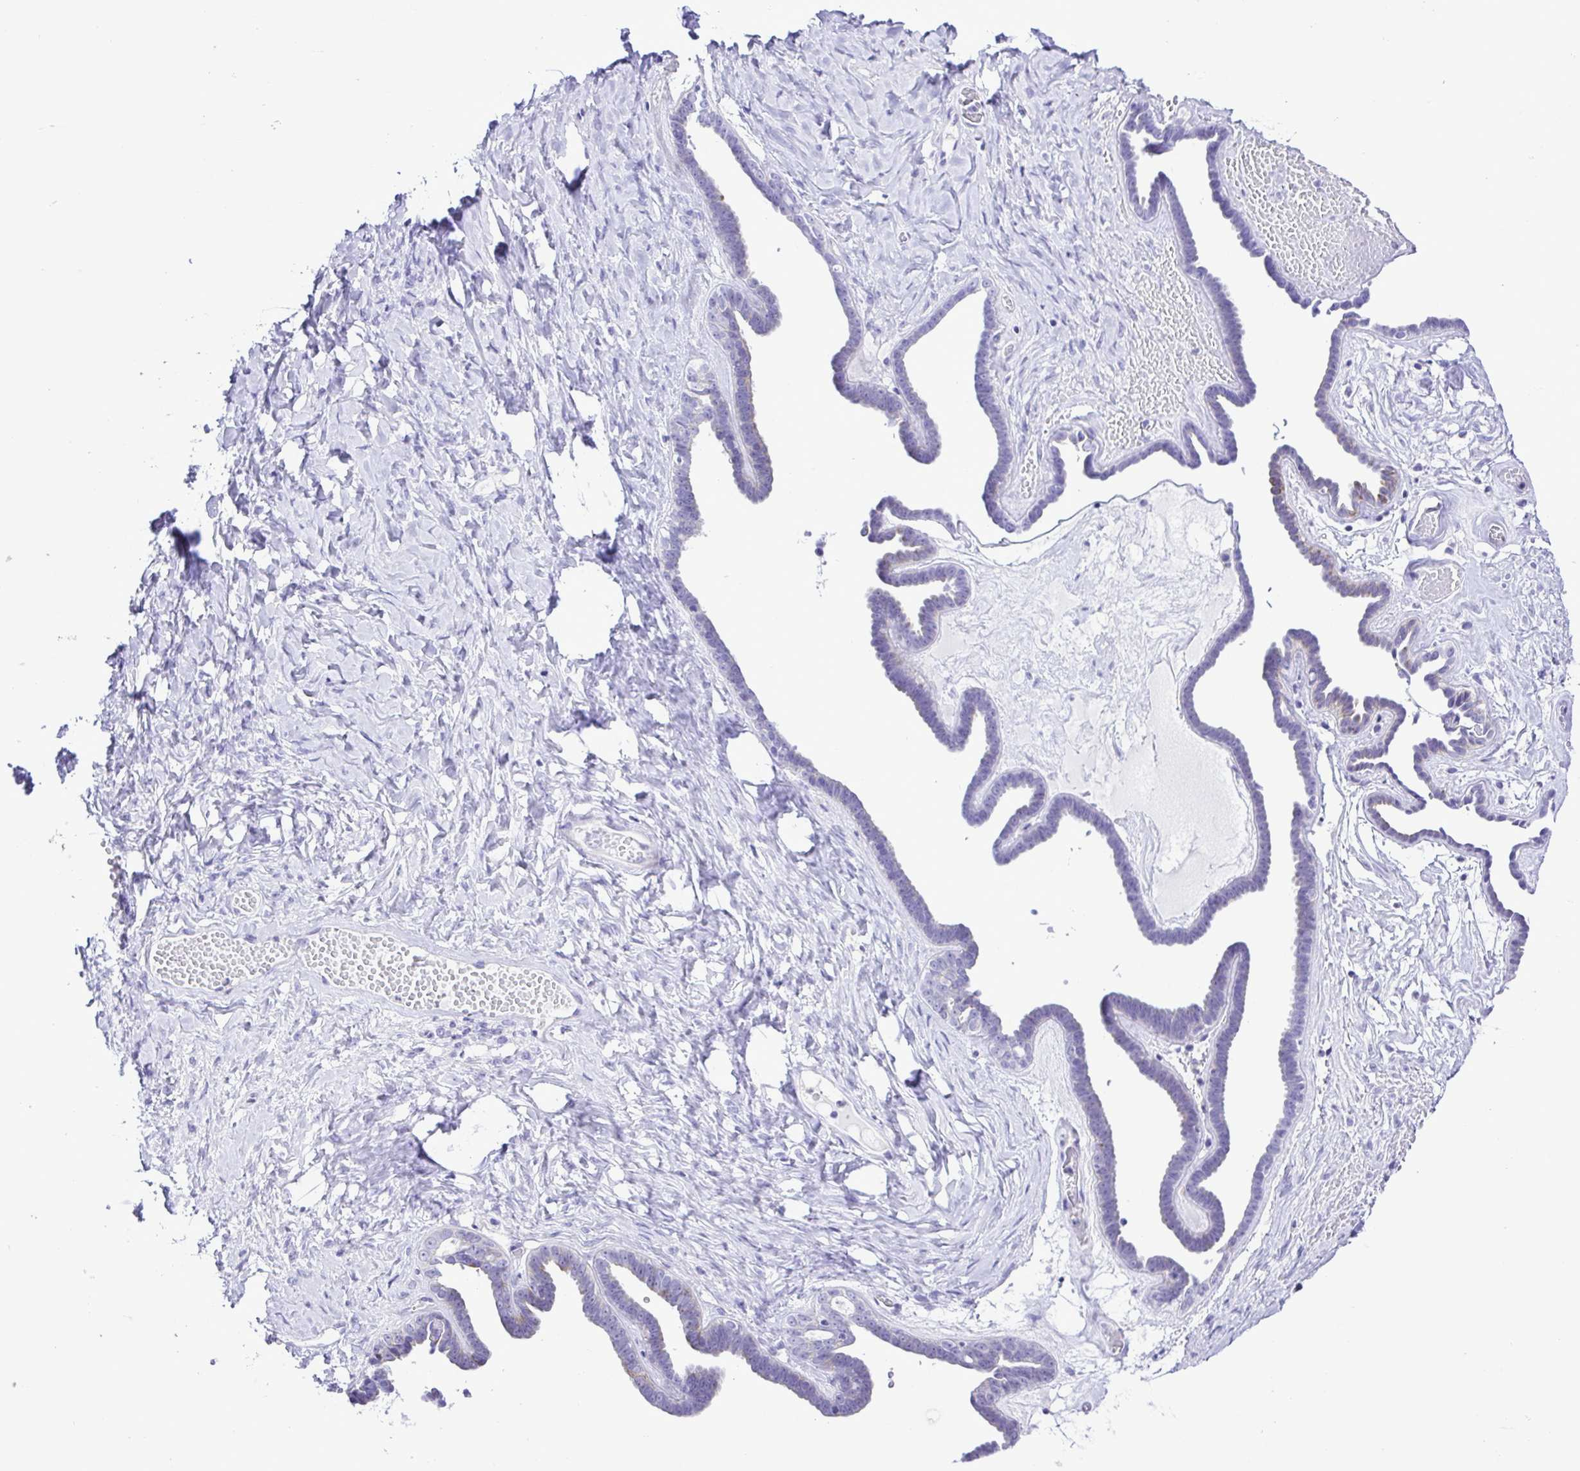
{"staining": {"intensity": "negative", "quantity": "none", "location": "none"}, "tissue": "ovarian cancer", "cell_type": "Tumor cells", "image_type": "cancer", "snomed": [{"axis": "morphology", "description": "Cystadenocarcinoma, serous, NOS"}, {"axis": "topography", "description": "Ovary"}], "caption": "Tumor cells show no significant positivity in ovarian cancer (serous cystadenocarcinoma).", "gene": "SYT1", "patient": {"sex": "female", "age": 71}}